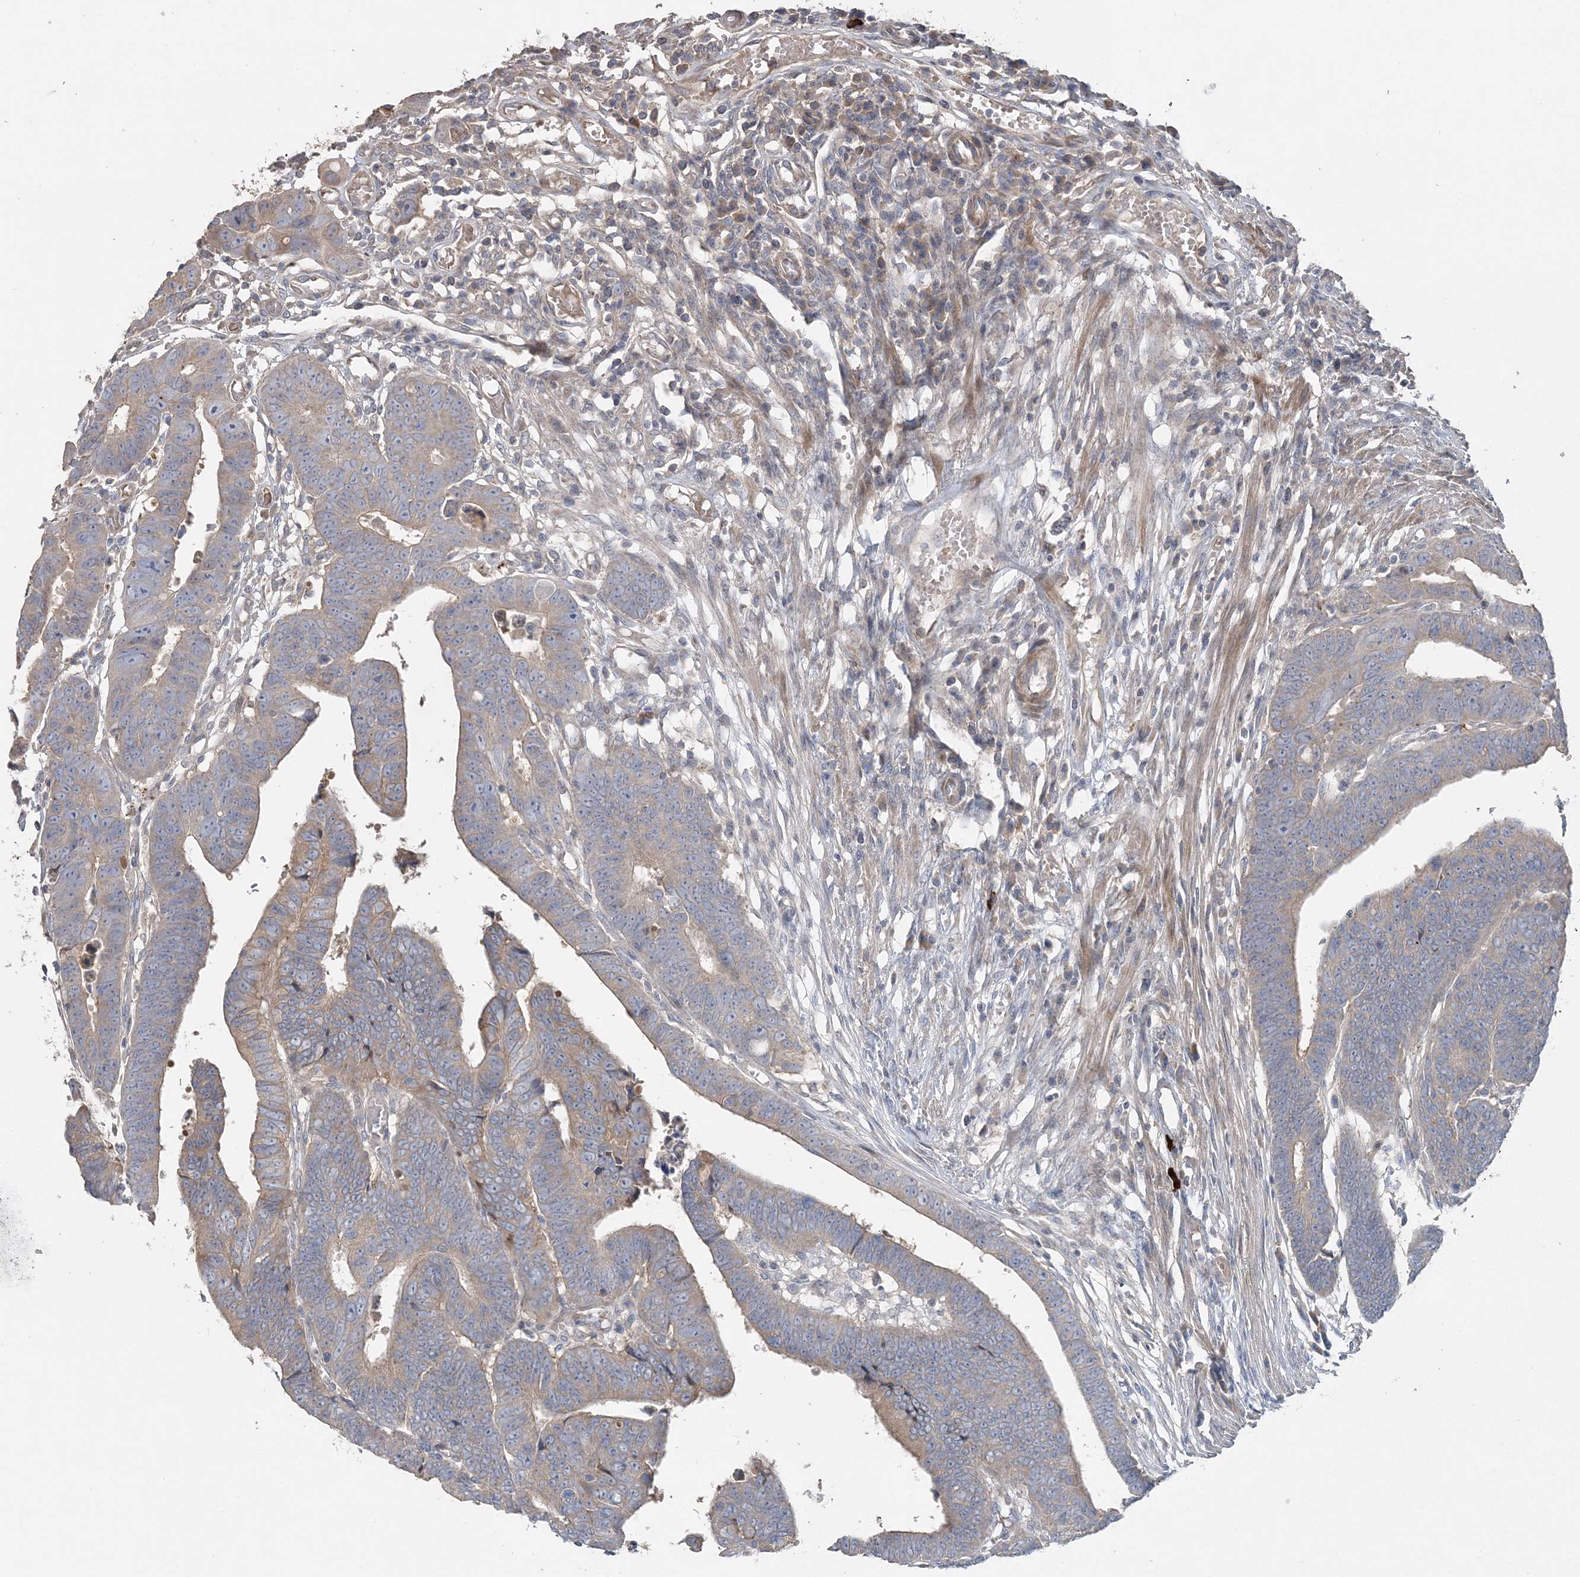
{"staining": {"intensity": "weak", "quantity": ">75%", "location": "cytoplasmic/membranous"}, "tissue": "colorectal cancer", "cell_type": "Tumor cells", "image_type": "cancer", "snomed": [{"axis": "morphology", "description": "Adenocarcinoma, NOS"}, {"axis": "topography", "description": "Rectum"}], "caption": "An image showing weak cytoplasmic/membranous staining in approximately >75% of tumor cells in adenocarcinoma (colorectal), as visualized by brown immunohistochemical staining.", "gene": "SLC4A10", "patient": {"sex": "female", "age": 65}}